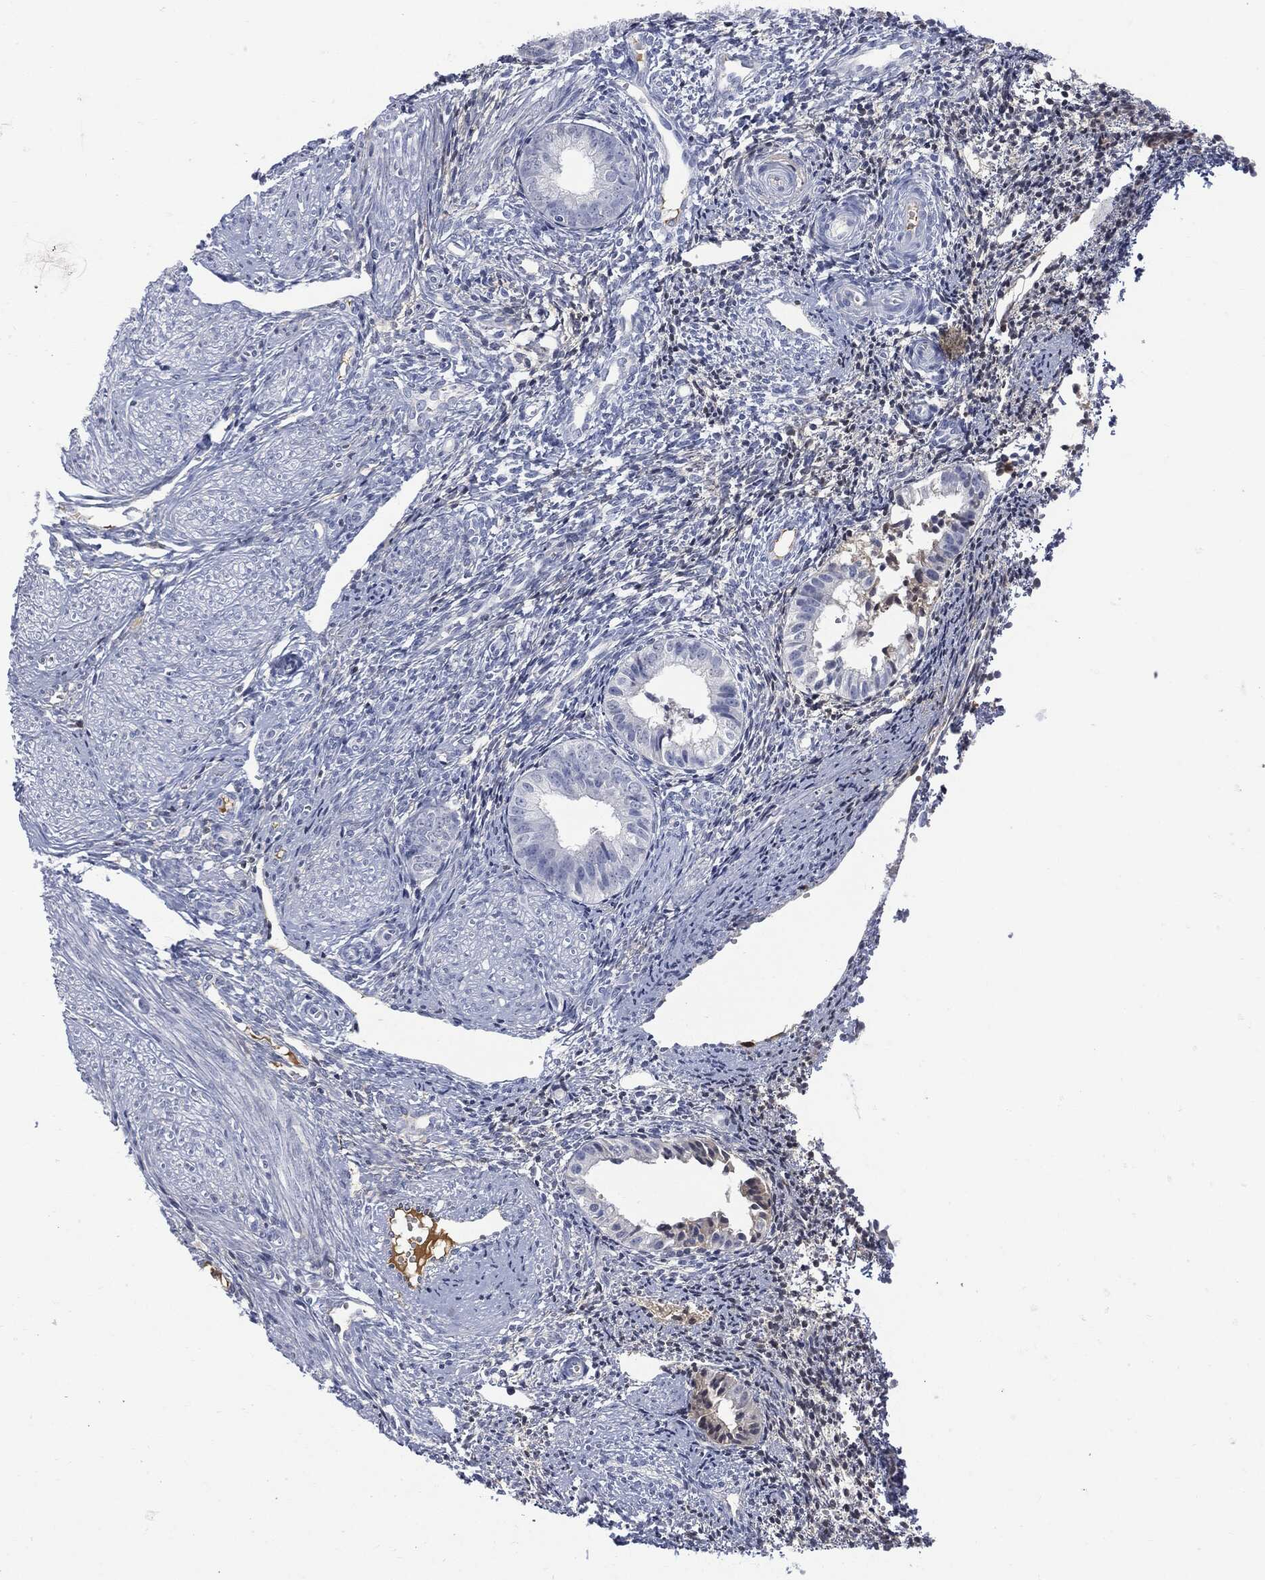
{"staining": {"intensity": "negative", "quantity": "none", "location": "none"}, "tissue": "endometrium", "cell_type": "Cells in endometrial stroma", "image_type": "normal", "snomed": [{"axis": "morphology", "description": "Normal tissue, NOS"}, {"axis": "topography", "description": "Endometrium"}], "caption": "This is a image of immunohistochemistry (IHC) staining of unremarkable endometrium, which shows no staining in cells in endometrial stroma. Brightfield microscopy of IHC stained with DAB (brown) and hematoxylin (blue), captured at high magnification.", "gene": "BTK", "patient": {"sex": "female", "age": 47}}